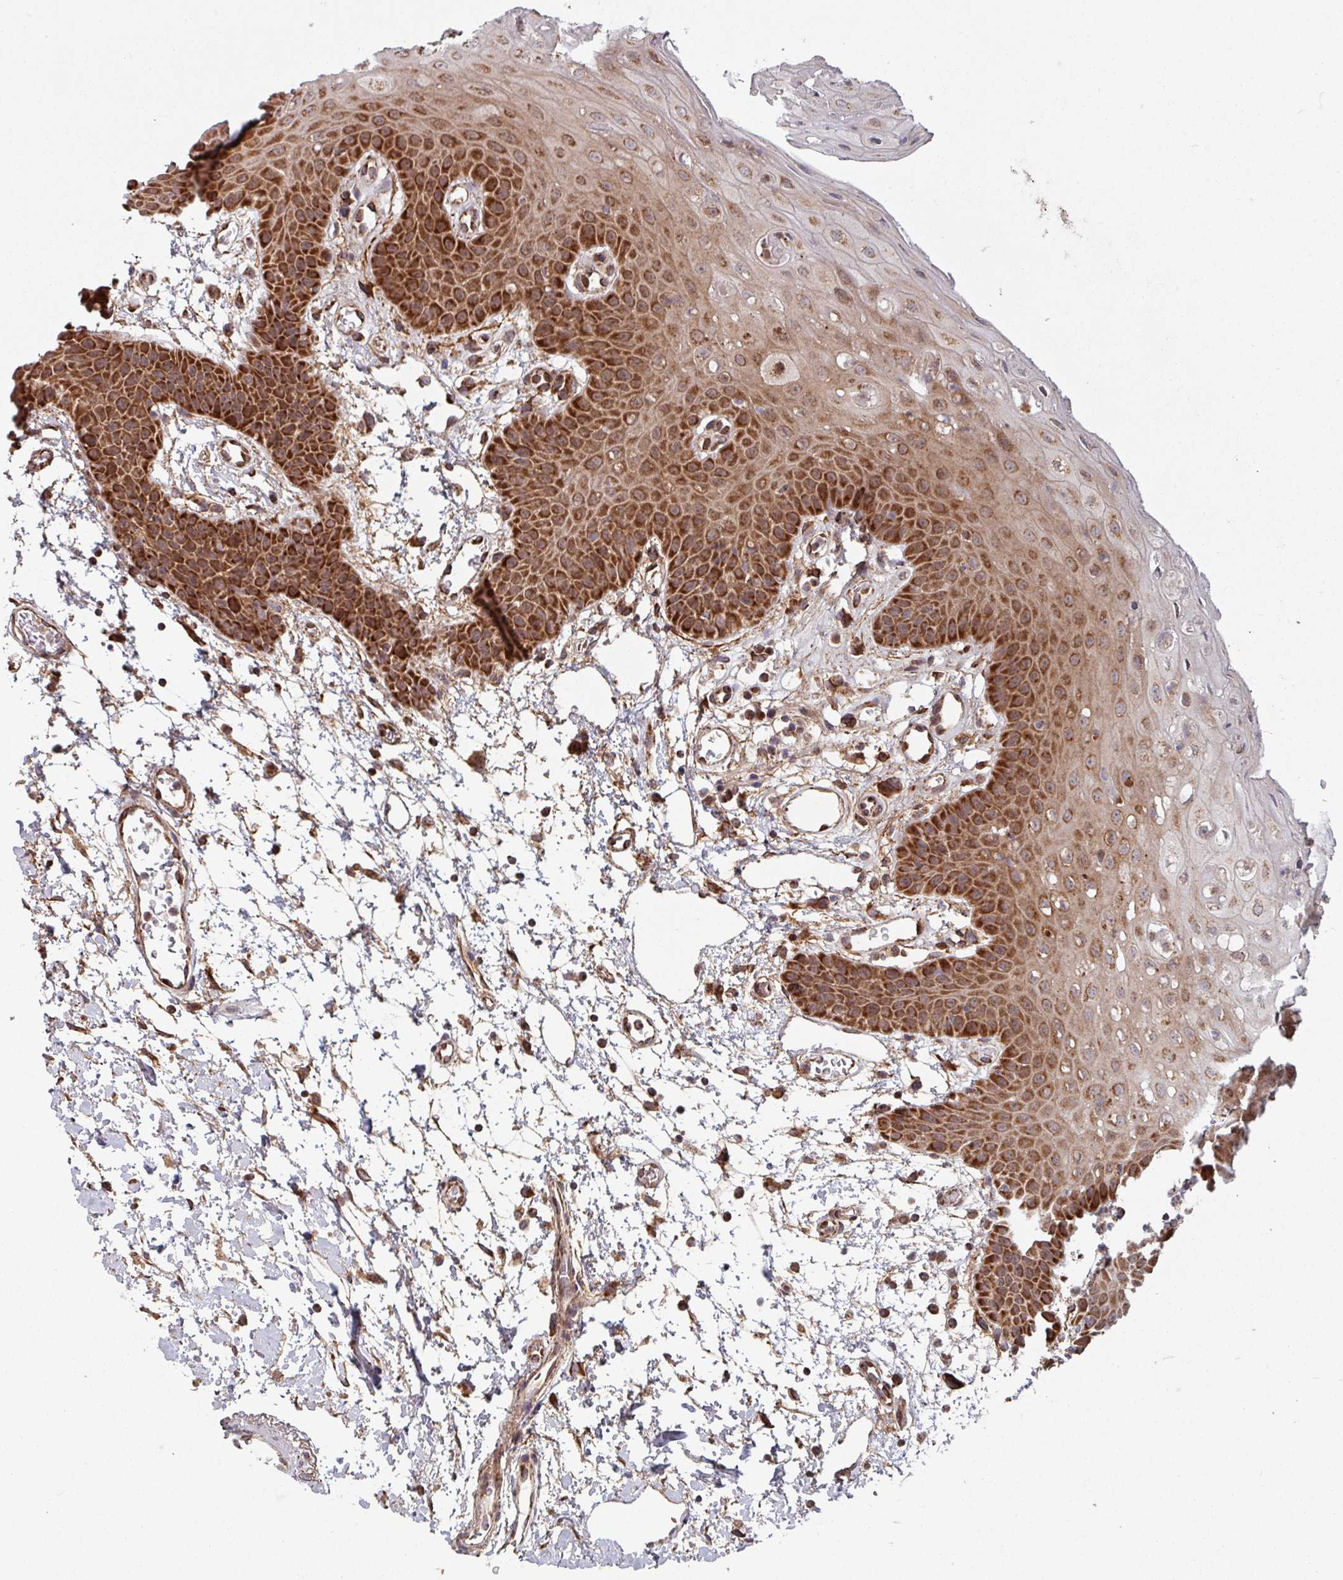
{"staining": {"intensity": "strong", "quantity": ">75%", "location": "cytoplasmic/membranous"}, "tissue": "oral mucosa", "cell_type": "Squamous epithelial cells", "image_type": "normal", "snomed": [{"axis": "morphology", "description": "Normal tissue, NOS"}, {"axis": "topography", "description": "Oral tissue"}, {"axis": "topography", "description": "Tounge, NOS"}], "caption": "Immunohistochemistry micrograph of benign human oral mucosa stained for a protein (brown), which exhibits high levels of strong cytoplasmic/membranous positivity in about >75% of squamous epithelial cells.", "gene": "COX7C", "patient": {"sex": "female", "age": 59}}